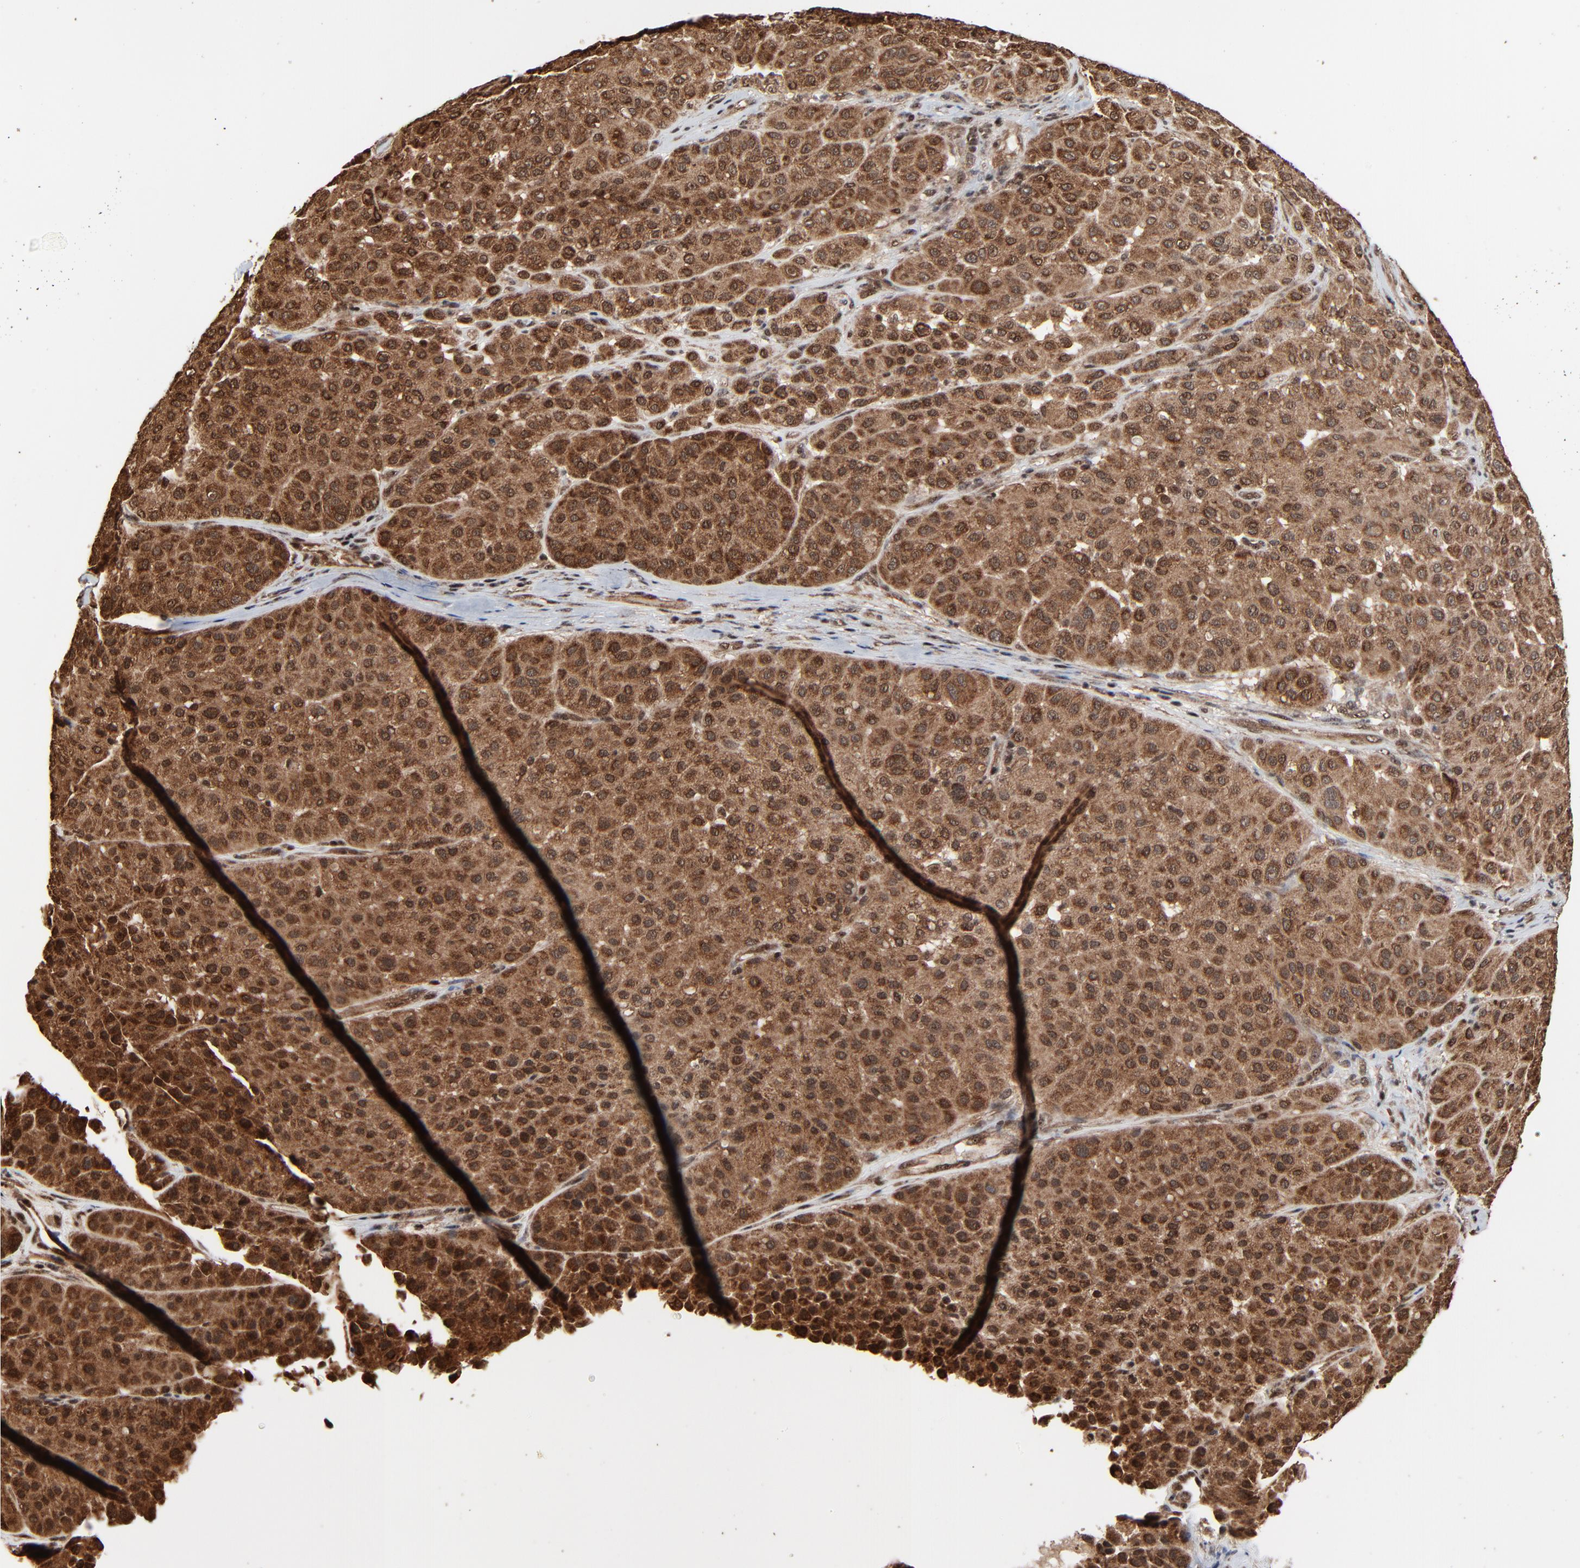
{"staining": {"intensity": "strong", "quantity": ">75%", "location": "cytoplasmic/membranous,nuclear"}, "tissue": "melanoma", "cell_type": "Tumor cells", "image_type": "cancer", "snomed": [{"axis": "morphology", "description": "Normal tissue, NOS"}, {"axis": "morphology", "description": "Malignant melanoma, Metastatic site"}, {"axis": "topography", "description": "Skin"}], "caption": "An image showing strong cytoplasmic/membranous and nuclear expression in about >75% of tumor cells in melanoma, as visualized by brown immunohistochemical staining.", "gene": "RHOJ", "patient": {"sex": "male", "age": 41}}